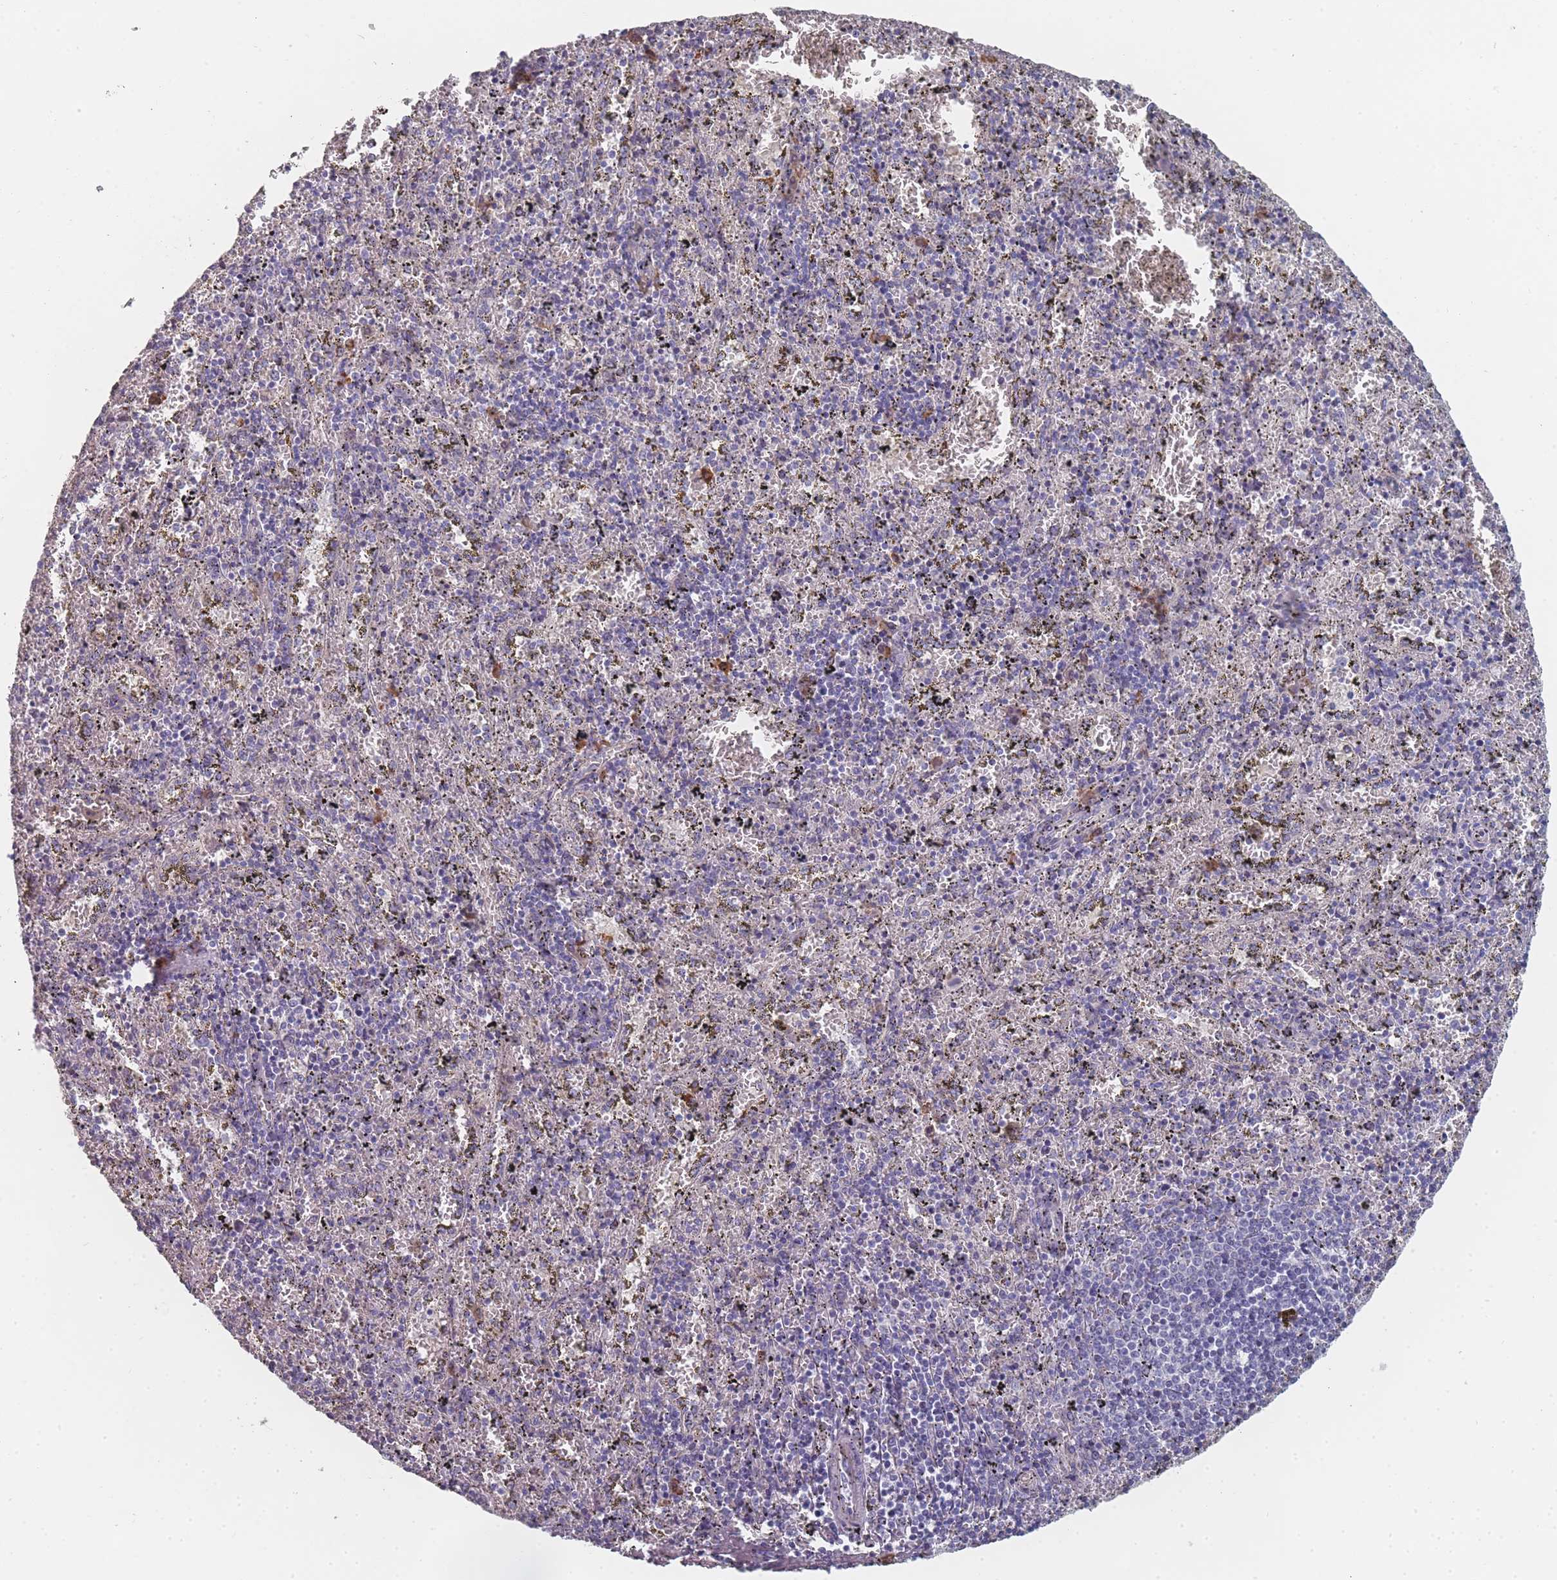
{"staining": {"intensity": "moderate", "quantity": "<25%", "location": "cytoplasmic/membranous"}, "tissue": "spleen", "cell_type": "Cells in red pulp", "image_type": "normal", "snomed": [{"axis": "morphology", "description": "Normal tissue, NOS"}, {"axis": "topography", "description": "Spleen"}], "caption": "A photomicrograph of spleen stained for a protein exhibits moderate cytoplasmic/membranous brown staining in cells in red pulp.", "gene": "SLC35E4", "patient": {"sex": "male", "age": 11}}